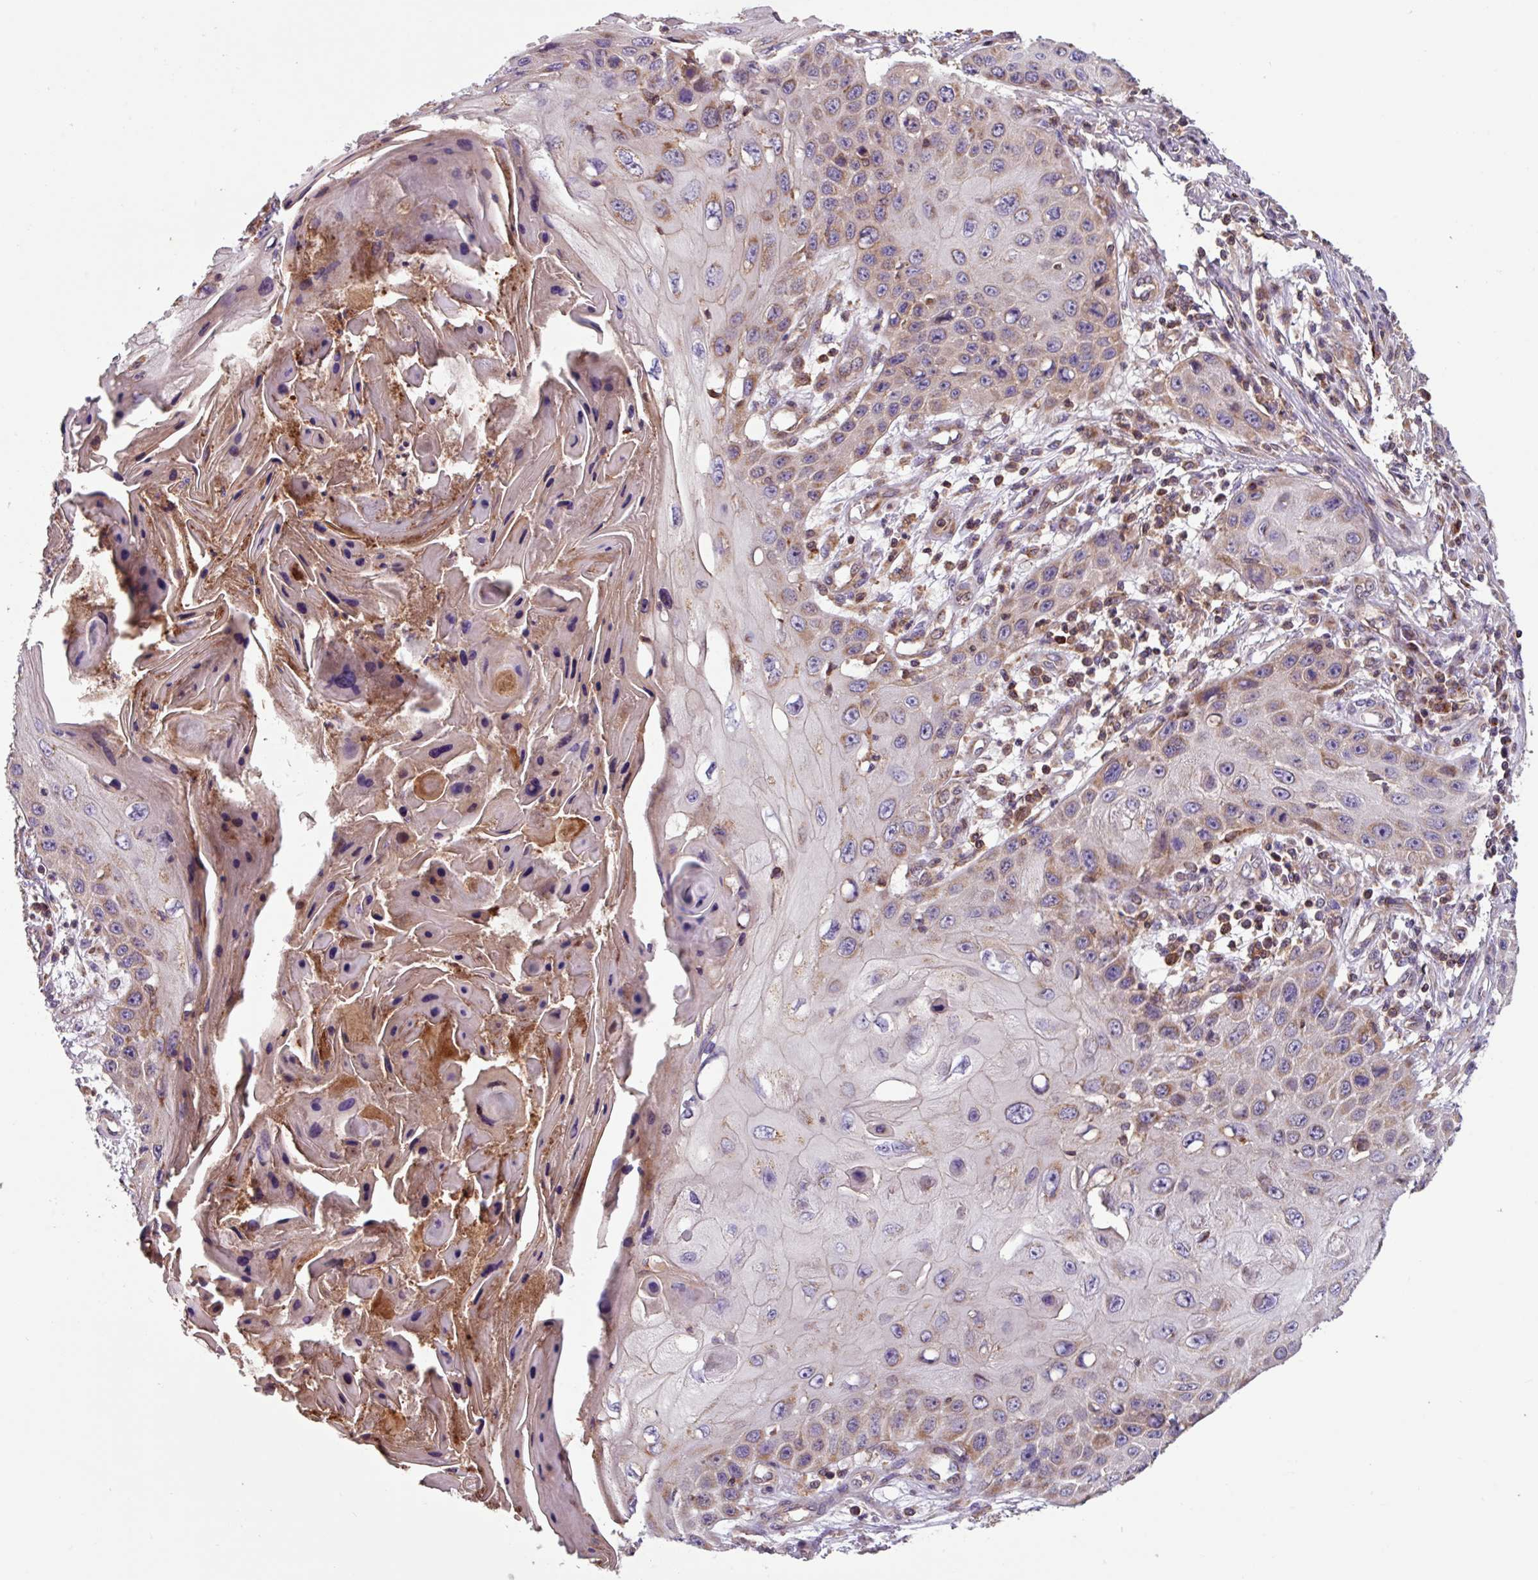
{"staining": {"intensity": "moderate", "quantity": "<25%", "location": "cytoplasmic/membranous"}, "tissue": "skin cancer", "cell_type": "Tumor cells", "image_type": "cancer", "snomed": [{"axis": "morphology", "description": "Squamous cell carcinoma, NOS"}, {"axis": "topography", "description": "Skin"}, {"axis": "topography", "description": "Vulva"}], "caption": "A micrograph of skin cancer (squamous cell carcinoma) stained for a protein displays moderate cytoplasmic/membranous brown staining in tumor cells. The protein is shown in brown color, while the nuclei are stained blue.", "gene": "PLEKHD1", "patient": {"sex": "female", "age": 44}}